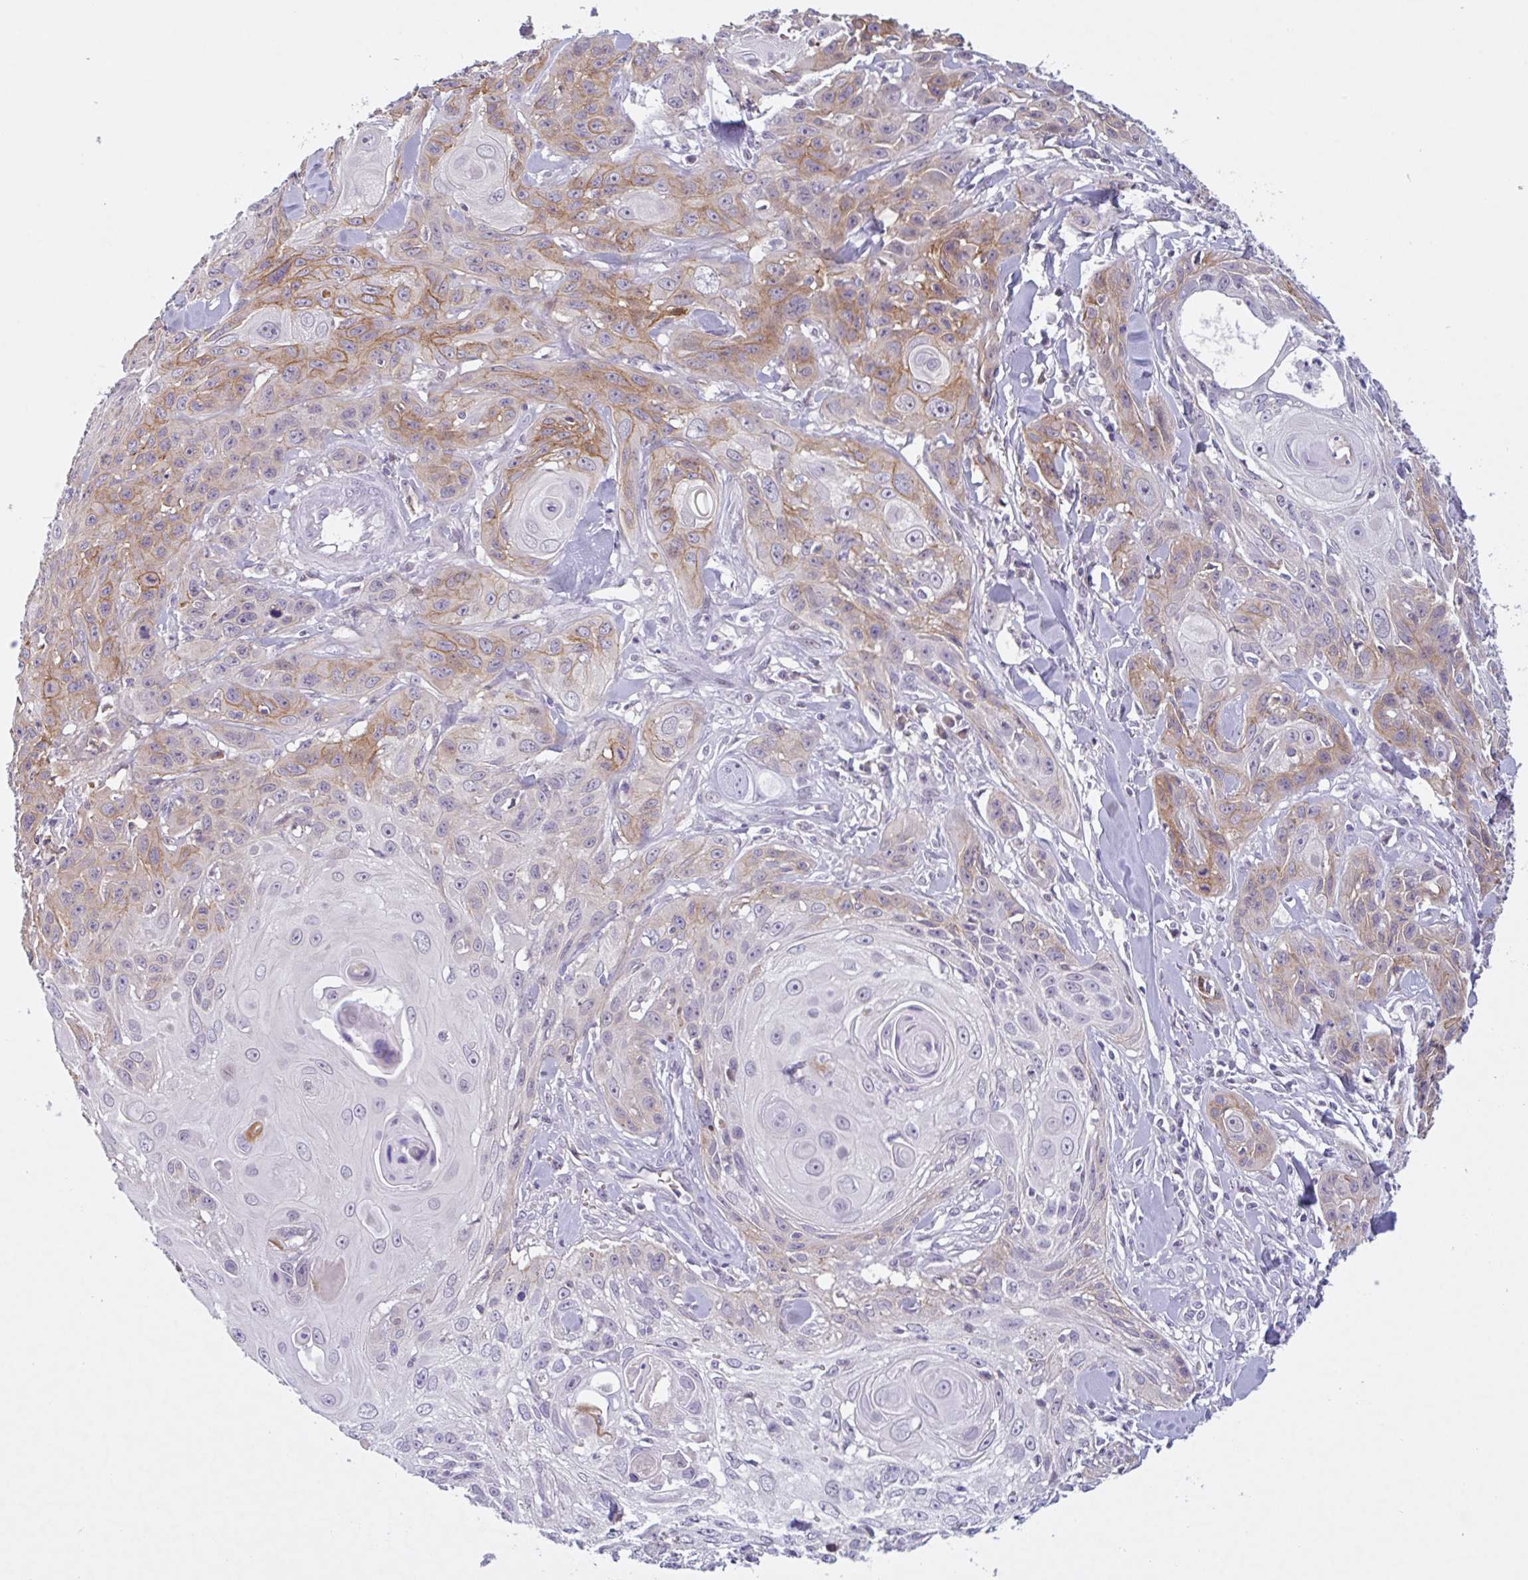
{"staining": {"intensity": "moderate", "quantity": "25%-75%", "location": "cytoplasmic/membranous"}, "tissue": "skin cancer", "cell_type": "Tumor cells", "image_type": "cancer", "snomed": [{"axis": "morphology", "description": "Squamous cell carcinoma, NOS"}, {"axis": "topography", "description": "Skin"}, {"axis": "topography", "description": "Vulva"}], "caption": "DAB (3,3'-diaminobenzidine) immunohistochemical staining of human skin squamous cell carcinoma shows moderate cytoplasmic/membranous protein positivity in about 25%-75% of tumor cells.", "gene": "RHAG", "patient": {"sex": "female", "age": 83}}